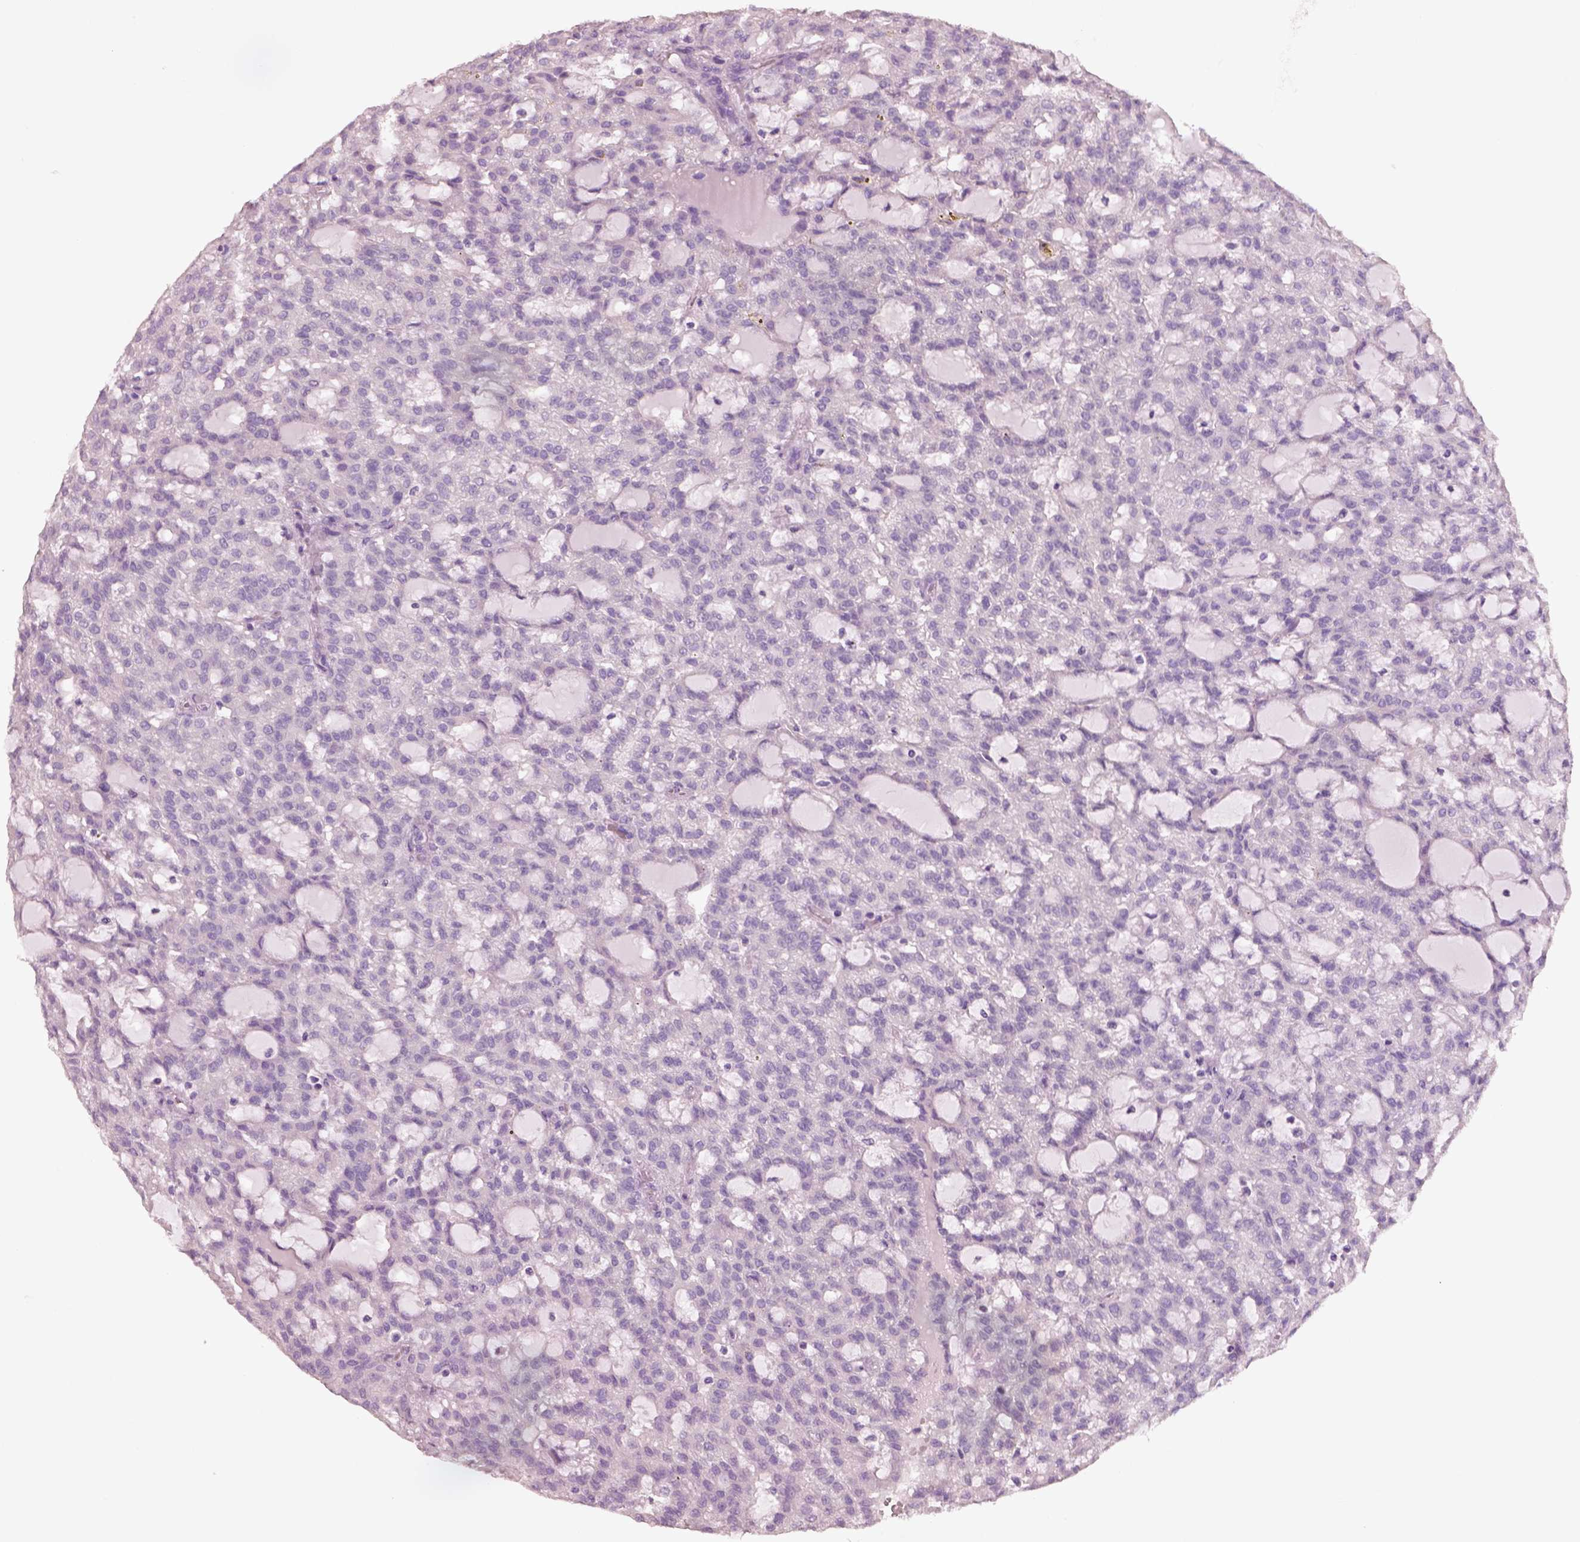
{"staining": {"intensity": "negative", "quantity": "none", "location": "none"}, "tissue": "renal cancer", "cell_type": "Tumor cells", "image_type": "cancer", "snomed": [{"axis": "morphology", "description": "Adenocarcinoma, NOS"}, {"axis": "topography", "description": "Kidney"}], "caption": "Immunohistochemical staining of human adenocarcinoma (renal) exhibits no significant staining in tumor cells.", "gene": "PNOC", "patient": {"sex": "male", "age": 63}}